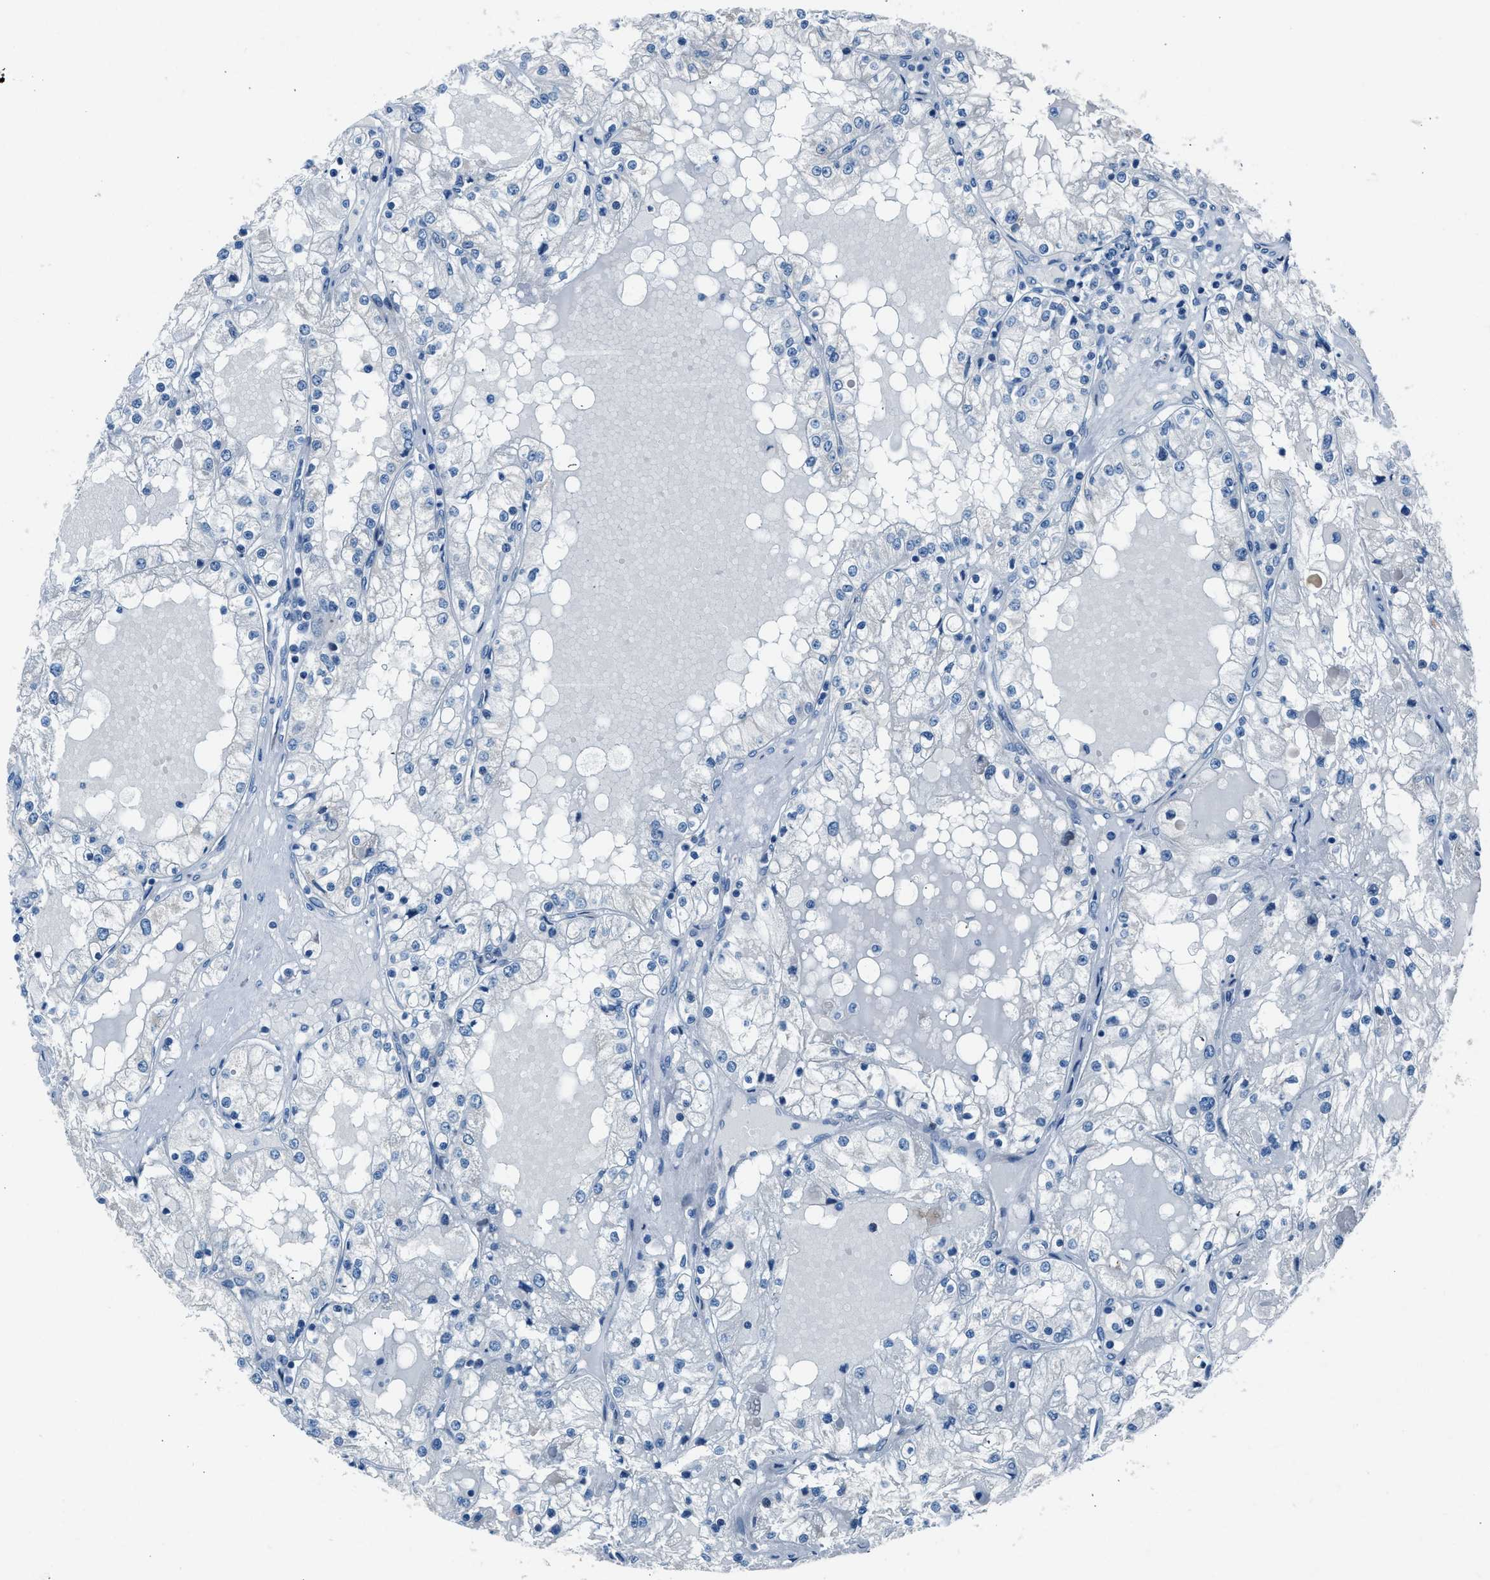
{"staining": {"intensity": "negative", "quantity": "none", "location": "none"}, "tissue": "renal cancer", "cell_type": "Tumor cells", "image_type": "cancer", "snomed": [{"axis": "morphology", "description": "Adenocarcinoma, NOS"}, {"axis": "topography", "description": "Kidney"}], "caption": "Tumor cells are negative for brown protein staining in adenocarcinoma (renal).", "gene": "RNF41", "patient": {"sex": "male", "age": 68}}